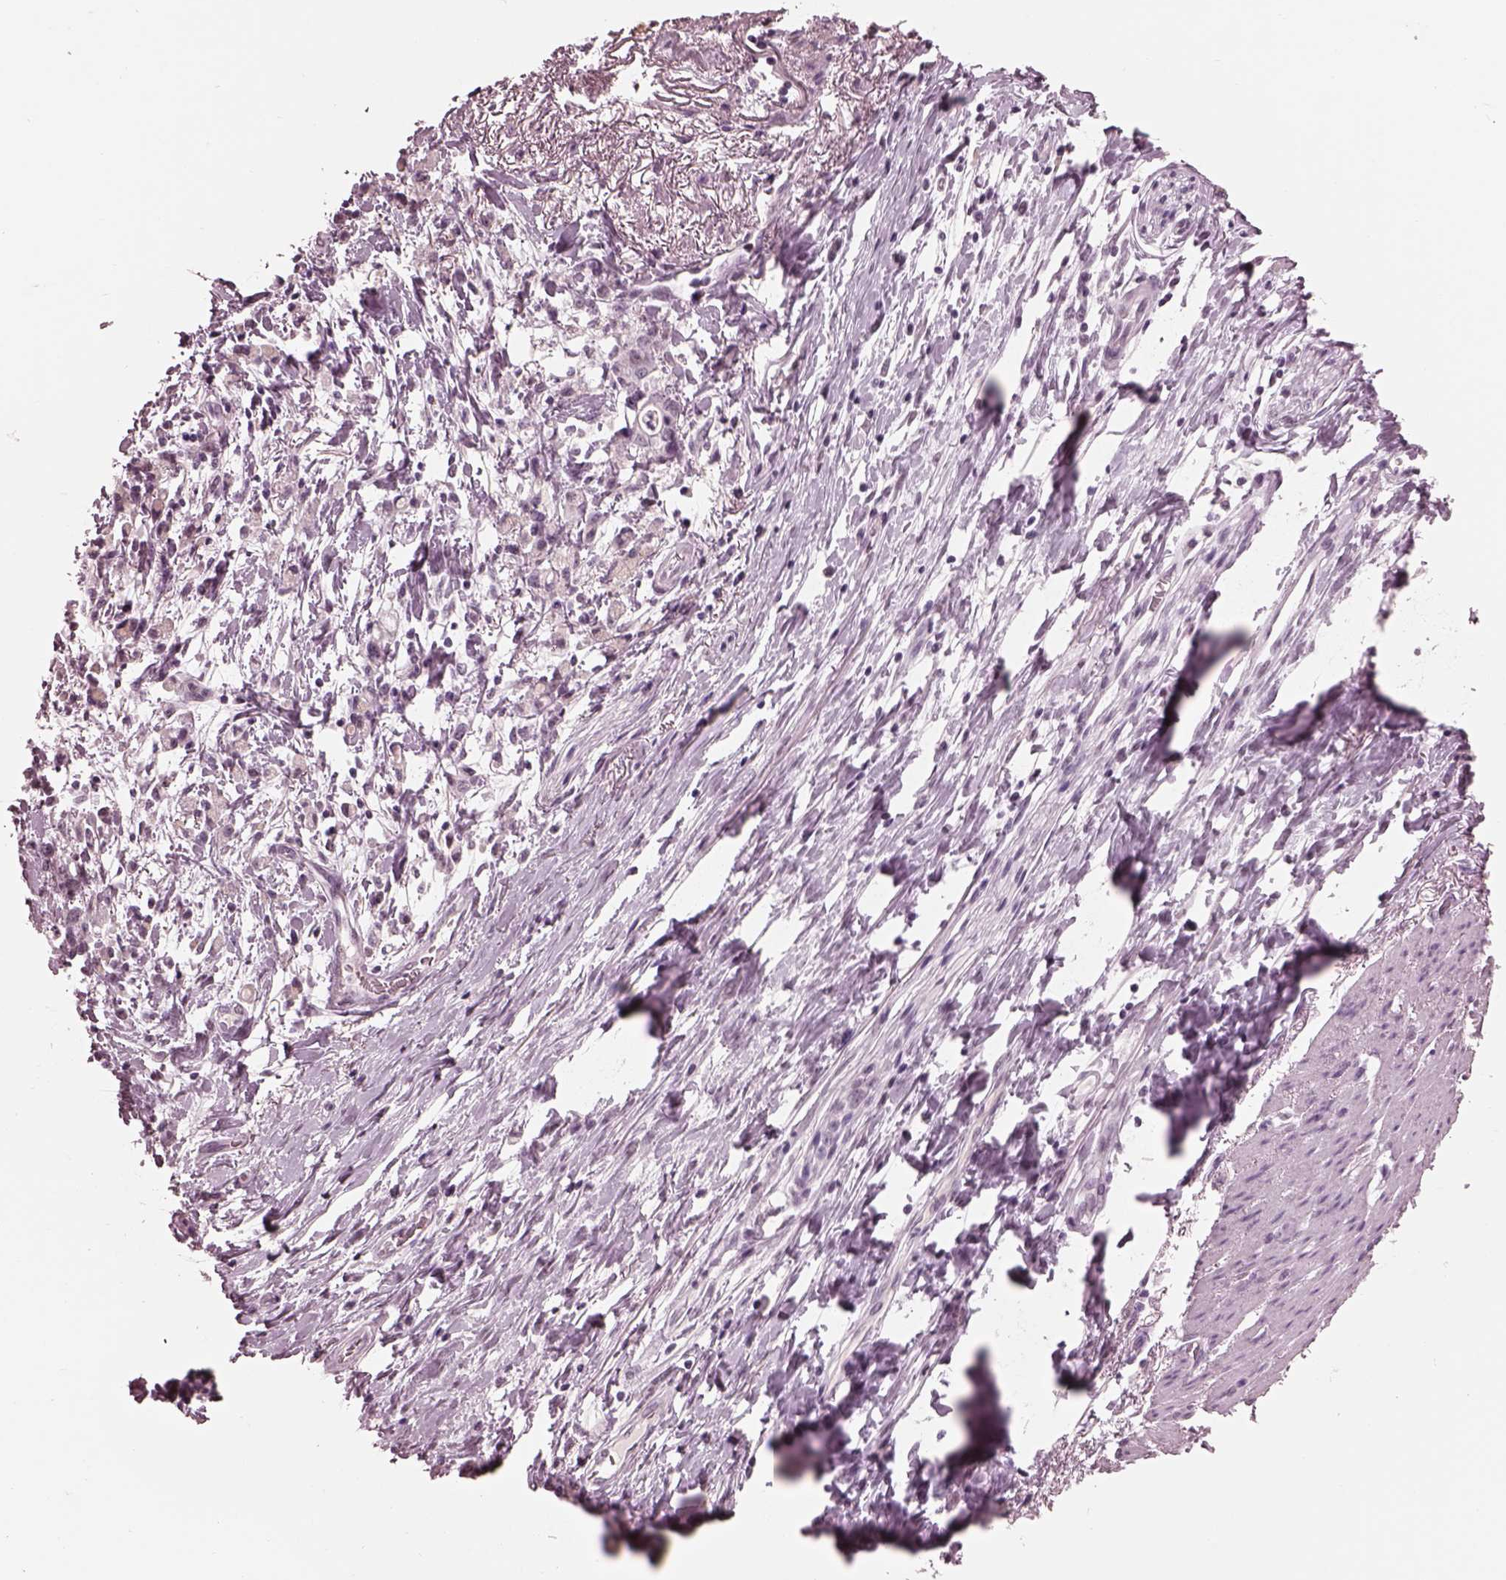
{"staining": {"intensity": "negative", "quantity": "none", "location": "none"}, "tissue": "stomach cancer", "cell_type": "Tumor cells", "image_type": "cancer", "snomed": [{"axis": "morphology", "description": "Adenocarcinoma, NOS"}, {"axis": "topography", "description": "Stomach"}], "caption": "High magnification brightfield microscopy of stomach adenocarcinoma stained with DAB (3,3'-diaminobenzidine) (brown) and counterstained with hematoxylin (blue): tumor cells show no significant positivity.", "gene": "GARIN4", "patient": {"sex": "female", "age": 84}}